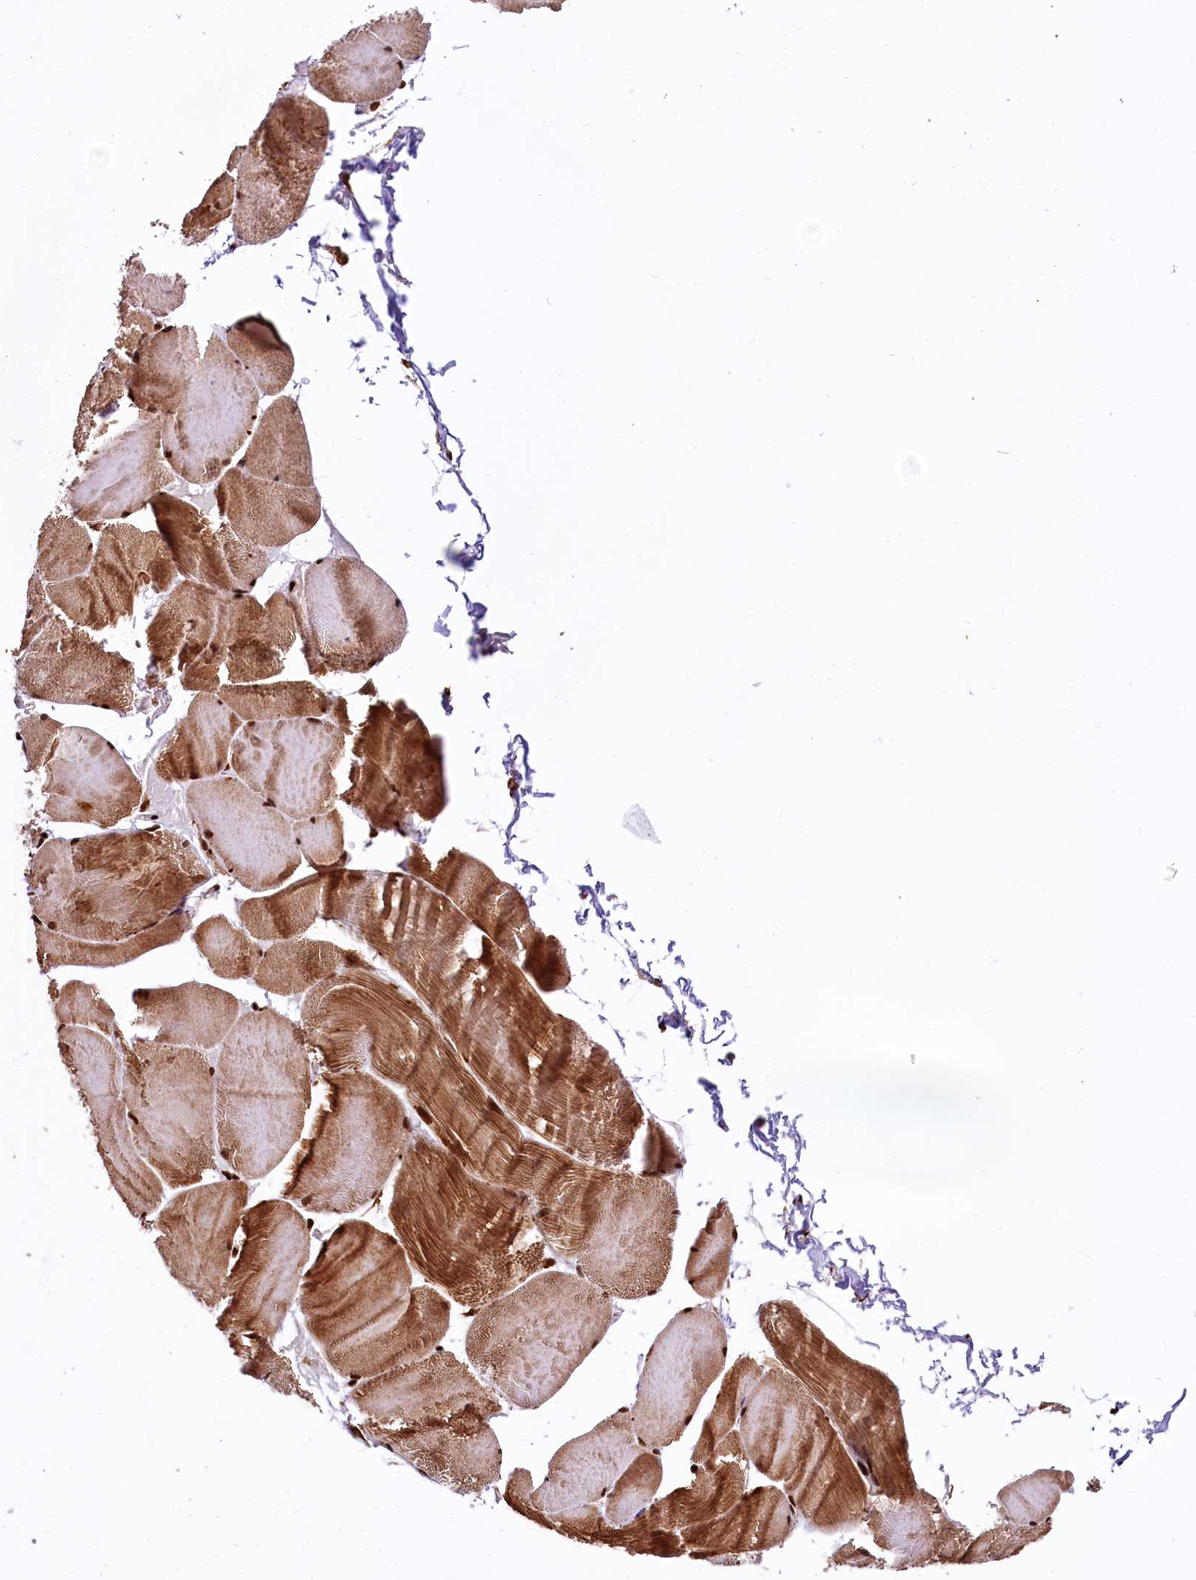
{"staining": {"intensity": "strong", "quantity": ">75%", "location": "cytoplasmic/membranous,nuclear"}, "tissue": "skeletal muscle", "cell_type": "Myocytes", "image_type": "normal", "snomed": [{"axis": "morphology", "description": "Normal tissue, NOS"}, {"axis": "morphology", "description": "Basal cell carcinoma"}, {"axis": "topography", "description": "Skeletal muscle"}], "caption": "A brown stain labels strong cytoplasmic/membranous,nuclear staining of a protein in myocytes of normal human skeletal muscle. (Brightfield microscopy of DAB IHC at high magnification).", "gene": "PDS5B", "patient": {"sex": "female", "age": 64}}